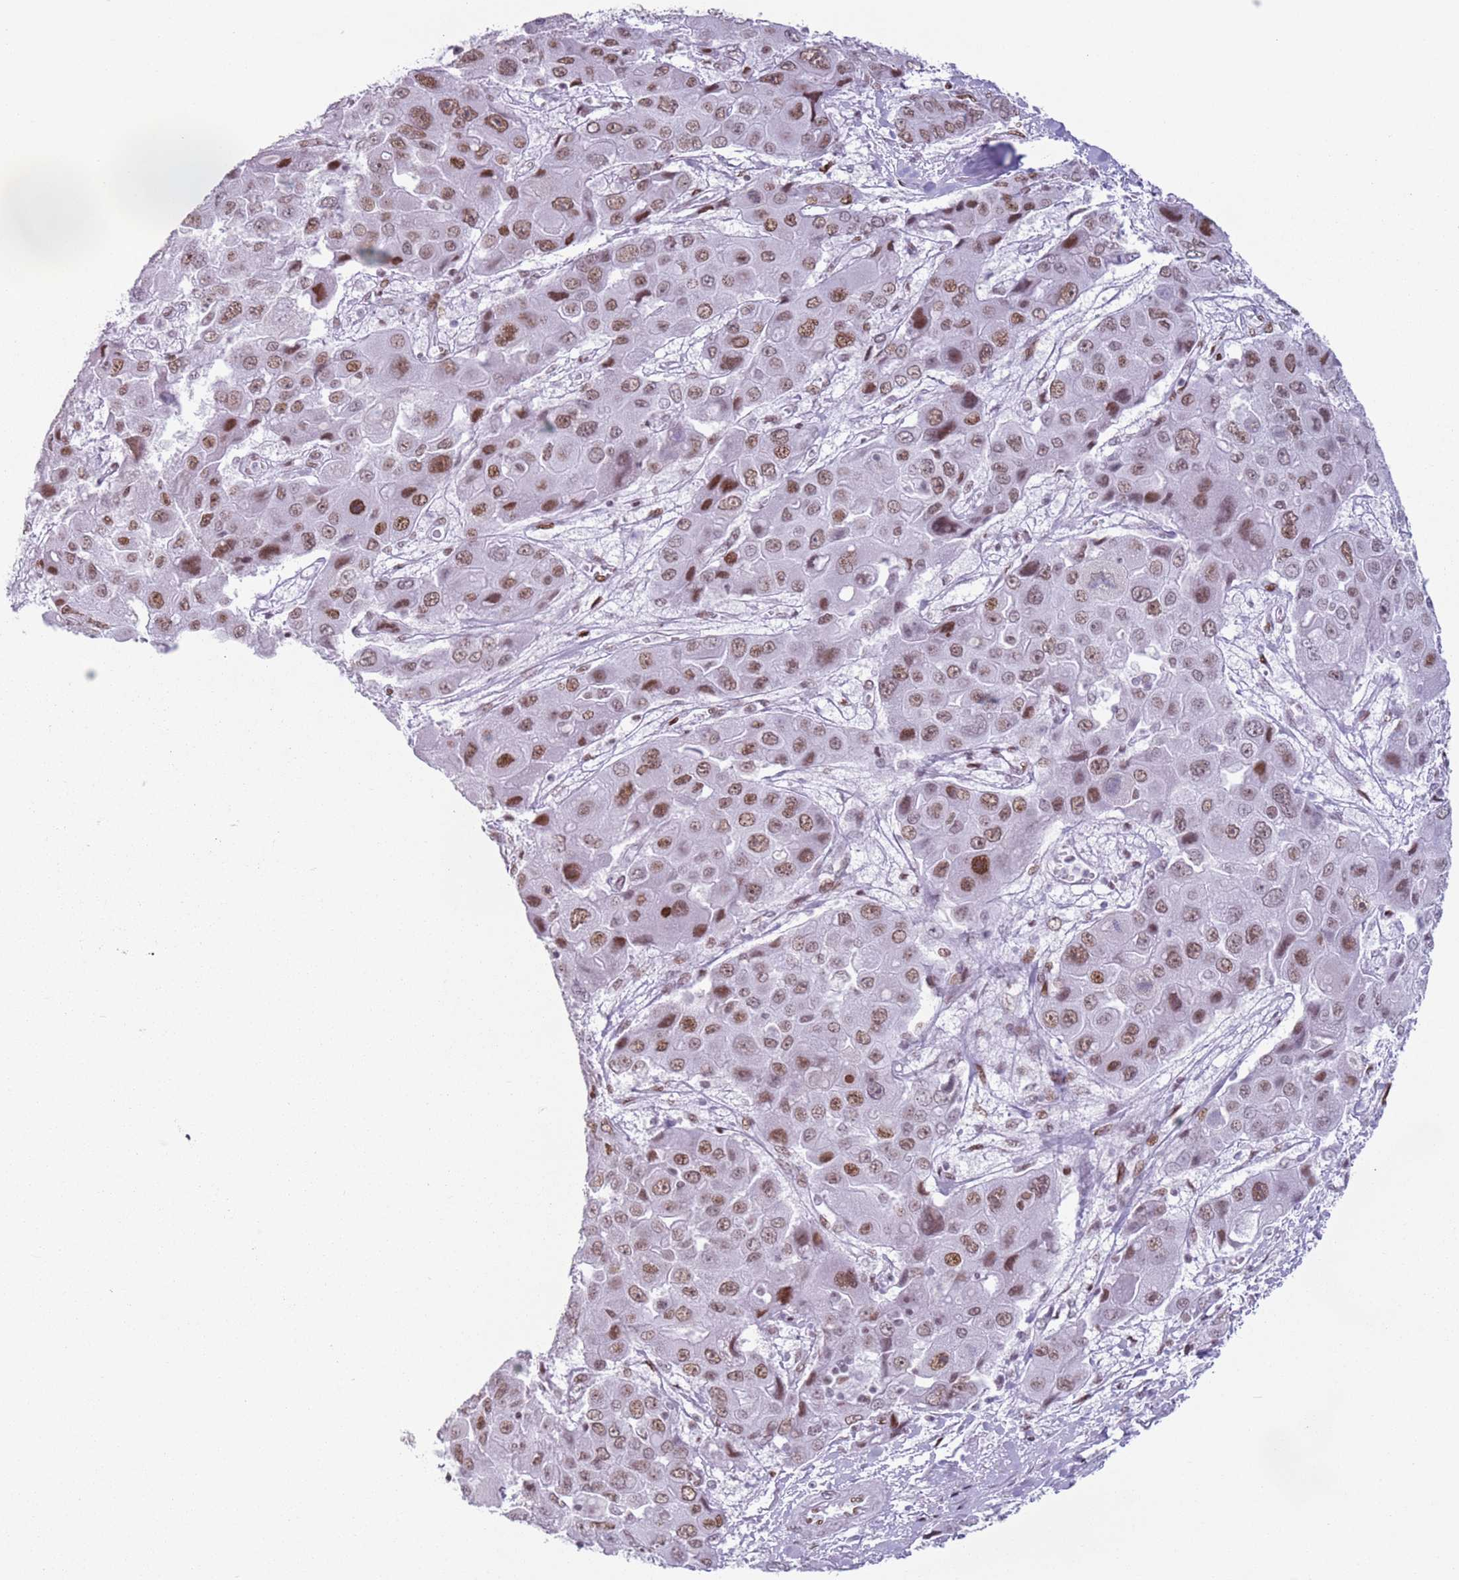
{"staining": {"intensity": "moderate", "quantity": ">75%", "location": "nuclear"}, "tissue": "liver cancer", "cell_type": "Tumor cells", "image_type": "cancer", "snomed": [{"axis": "morphology", "description": "Cholangiocarcinoma"}, {"axis": "topography", "description": "Liver"}], "caption": "A high-resolution histopathology image shows immunohistochemistry (IHC) staining of liver cholangiocarcinoma, which demonstrates moderate nuclear staining in approximately >75% of tumor cells. (DAB (3,3'-diaminobenzidine) IHC, brown staining for protein, blue staining for nuclei).", "gene": "FAM104B", "patient": {"sex": "male", "age": 67}}